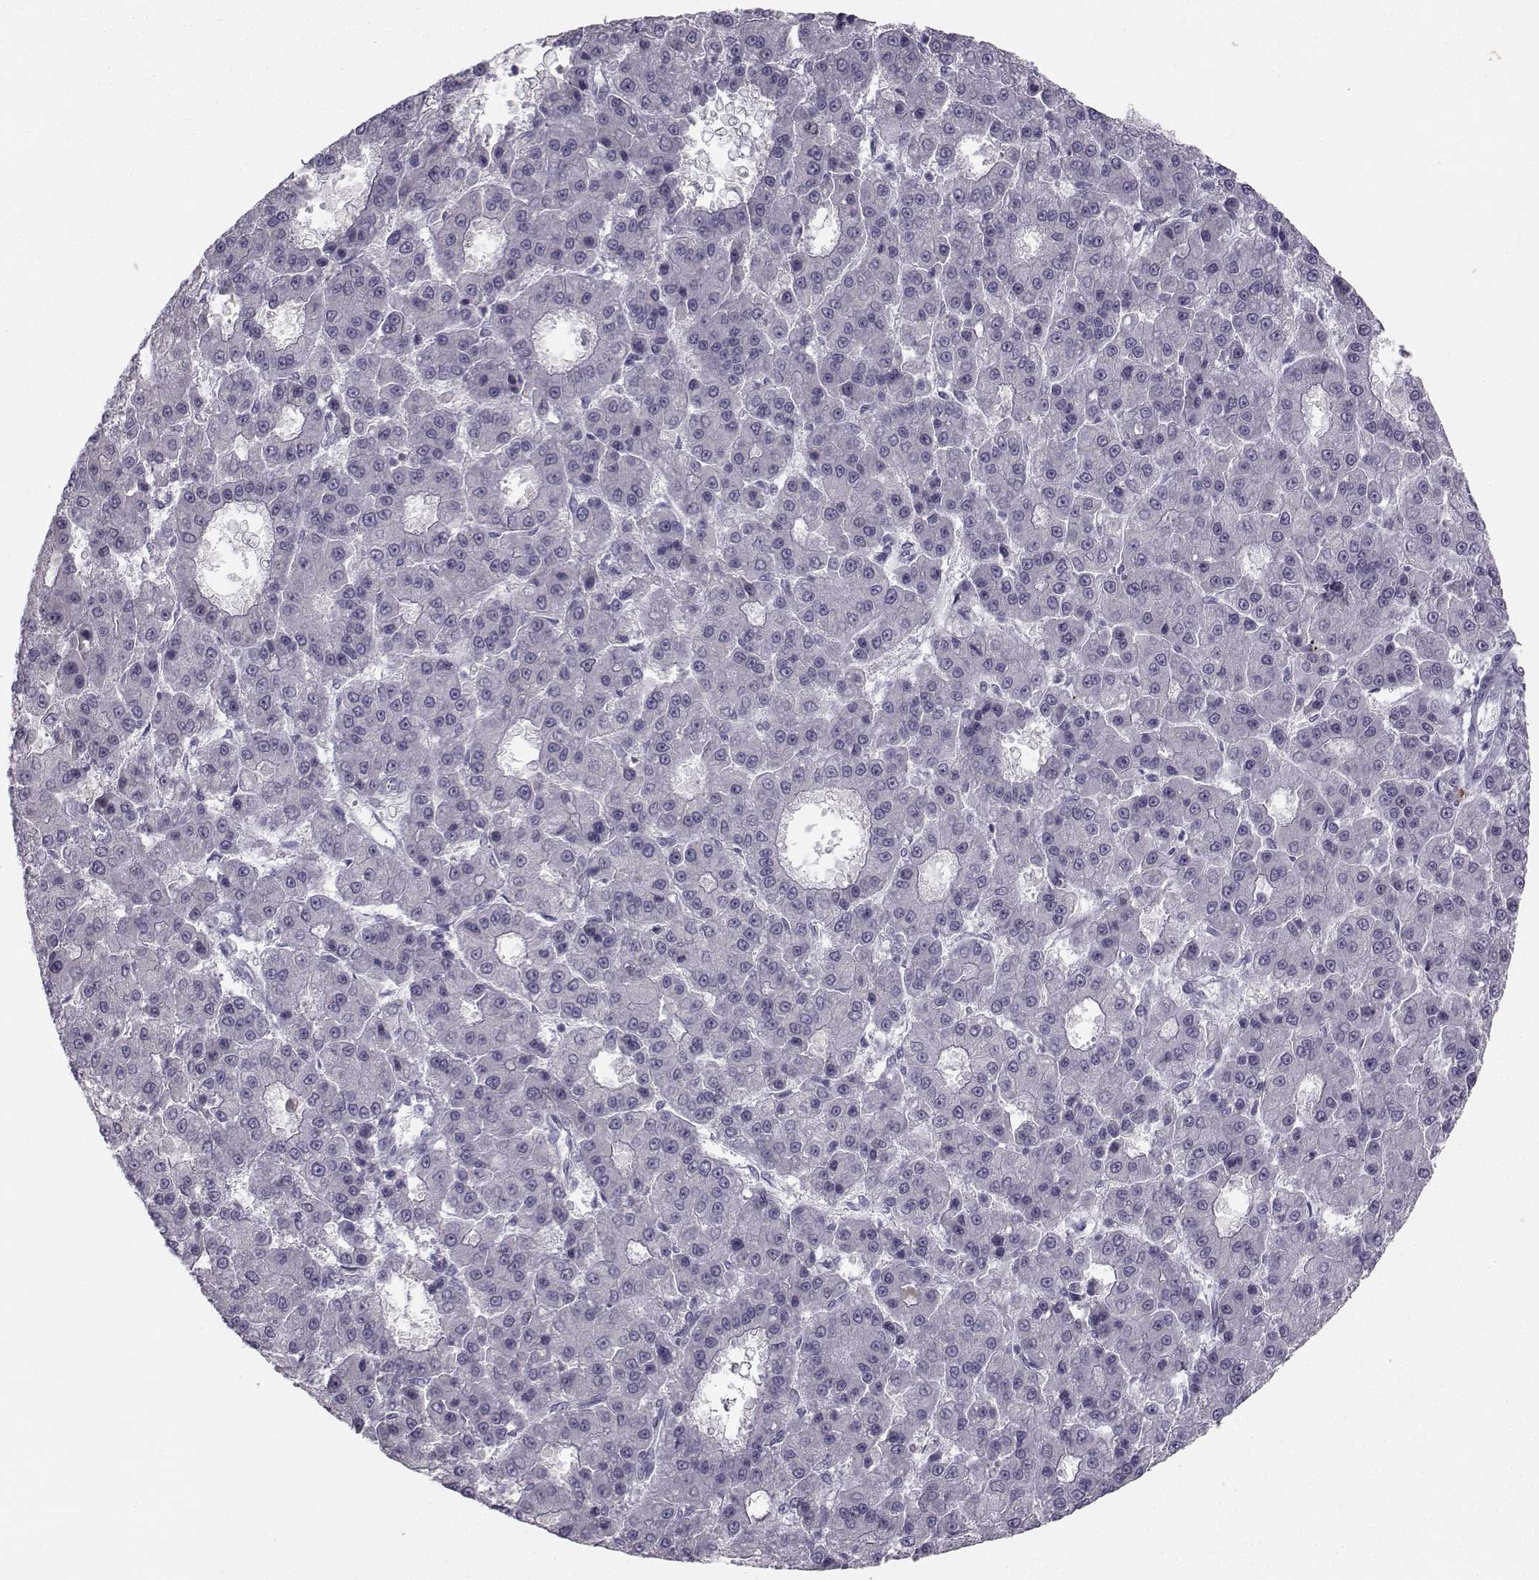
{"staining": {"intensity": "negative", "quantity": "none", "location": "none"}, "tissue": "liver cancer", "cell_type": "Tumor cells", "image_type": "cancer", "snomed": [{"axis": "morphology", "description": "Carcinoma, Hepatocellular, NOS"}, {"axis": "topography", "description": "Liver"}], "caption": "IHC photomicrograph of neoplastic tissue: liver hepatocellular carcinoma stained with DAB (3,3'-diaminobenzidine) demonstrates no significant protein expression in tumor cells.", "gene": "LRP8", "patient": {"sex": "male", "age": 70}}